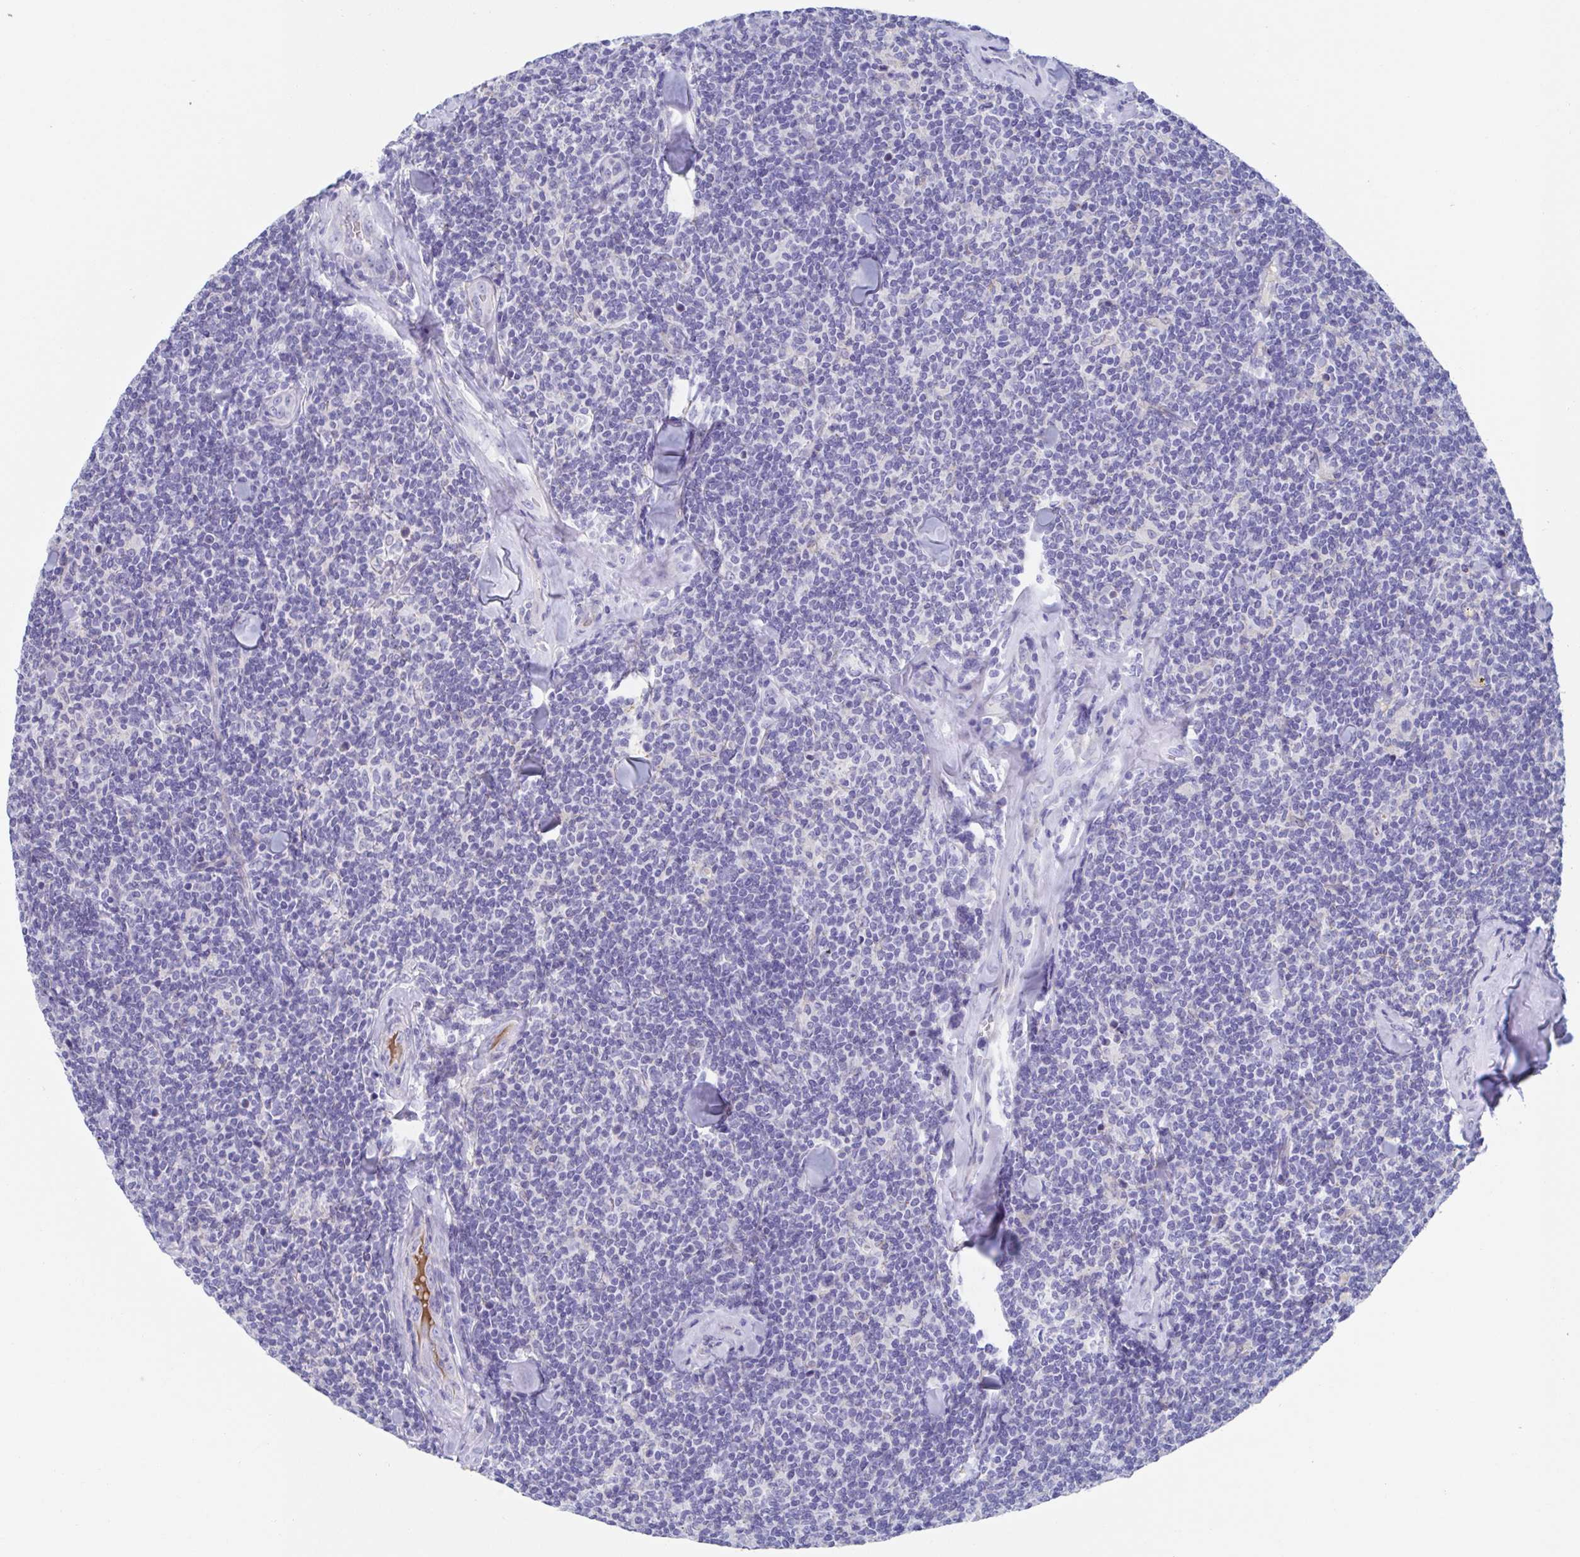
{"staining": {"intensity": "negative", "quantity": "none", "location": "none"}, "tissue": "lymphoma", "cell_type": "Tumor cells", "image_type": "cancer", "snomed": [{"axis": "morphology", "description": "Malignant lymphoma, non-Hodgkin's type, Low grade"}, {"axis": "topography", "description": "Lymph node"}], "caption": "IHC histopathology image of neoplastic tissue: lymphoma stained with DAB displays no significant protein positivity in tumor cells. (Immunohistochemistry (ihc), brightfield microscopy, high magnification).", "gene": "CDH2", "patient": {"sex": "female", "age": 56}}